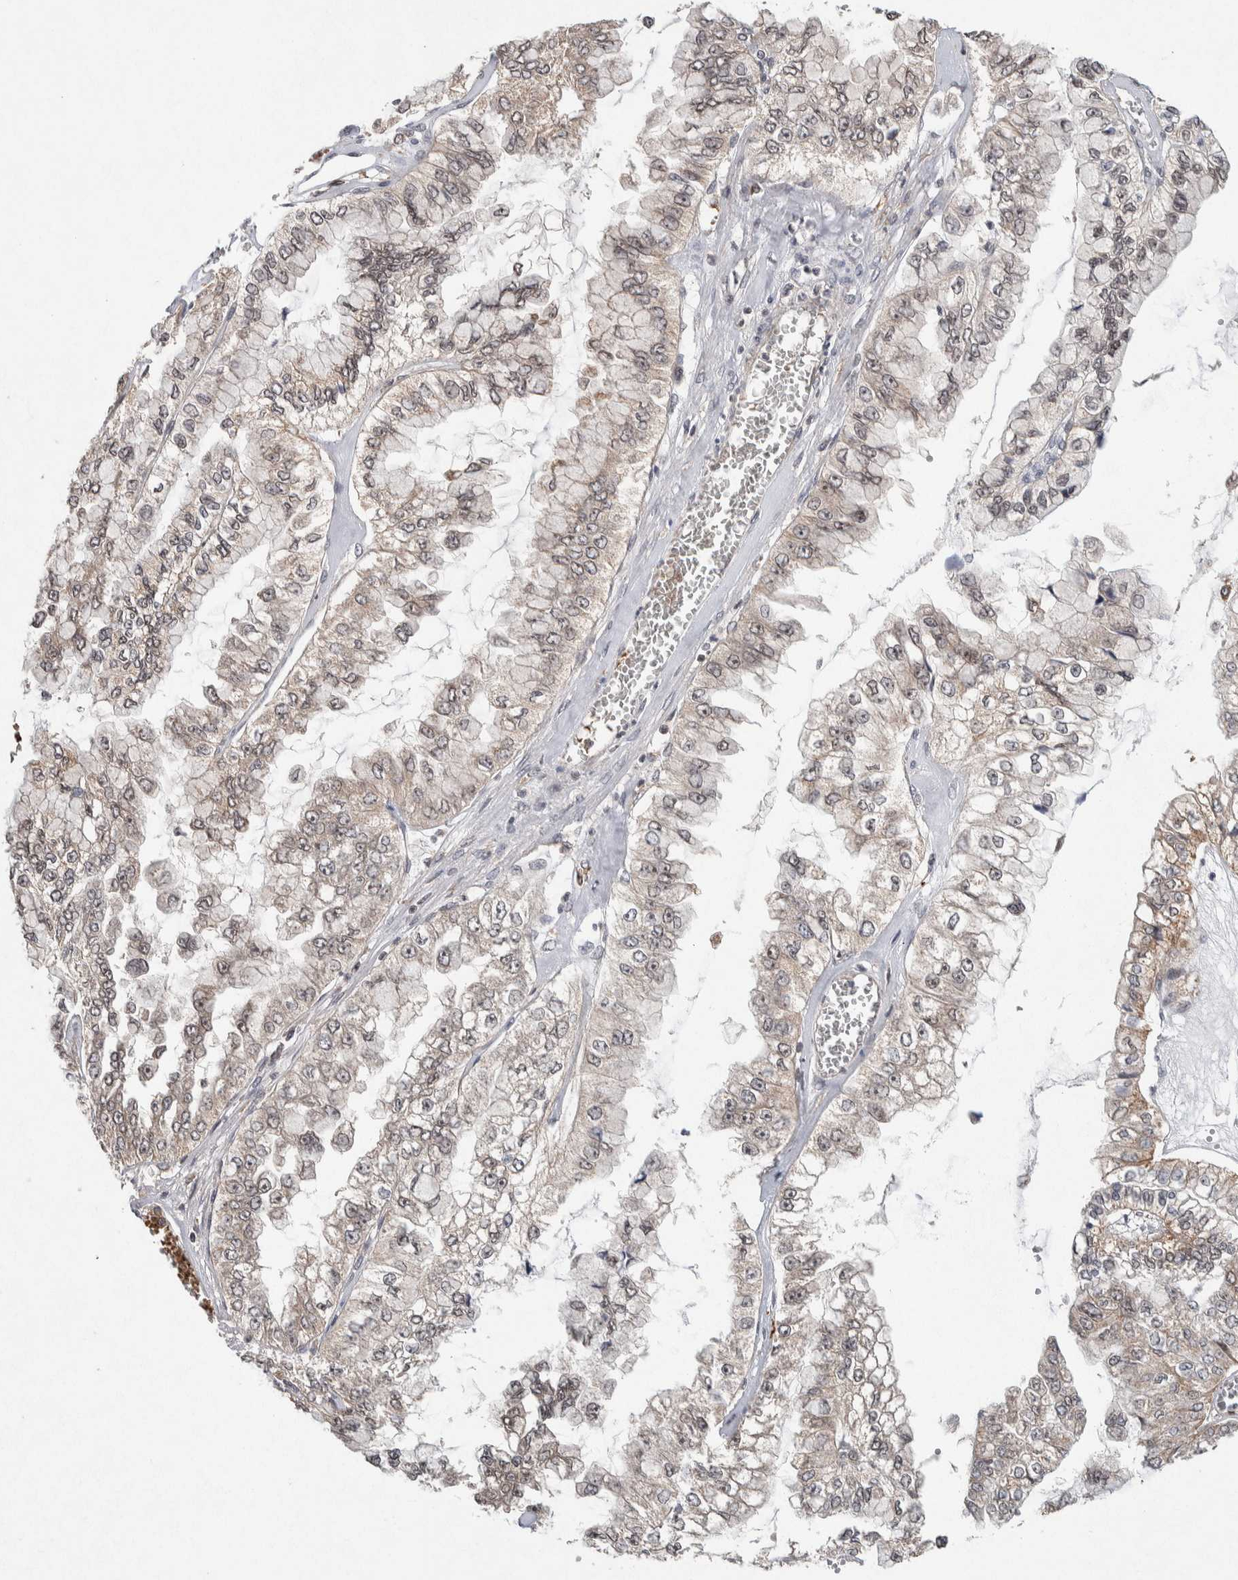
{"staining": {"intensity": "weak", "quantity": "25%-75%", "location": "cytoplasmic/membranous"}, "tissue": "liver cancer", "cell_type": "Tumor cells", "image_type": "cancer", "snomed": [{"axis": "morphology", "description": "Cholangiocarcinoma"}, {"axis": "topography", "description": "Liver"}], "caption": "Liver cancer (cholangiocarcinoma) tissue reveals weak cytoplasmic/membranous expression in about 25%-75% of tumor cells", "gene": "KCNK1", "patient": {"sex": "female", "age": 79}}